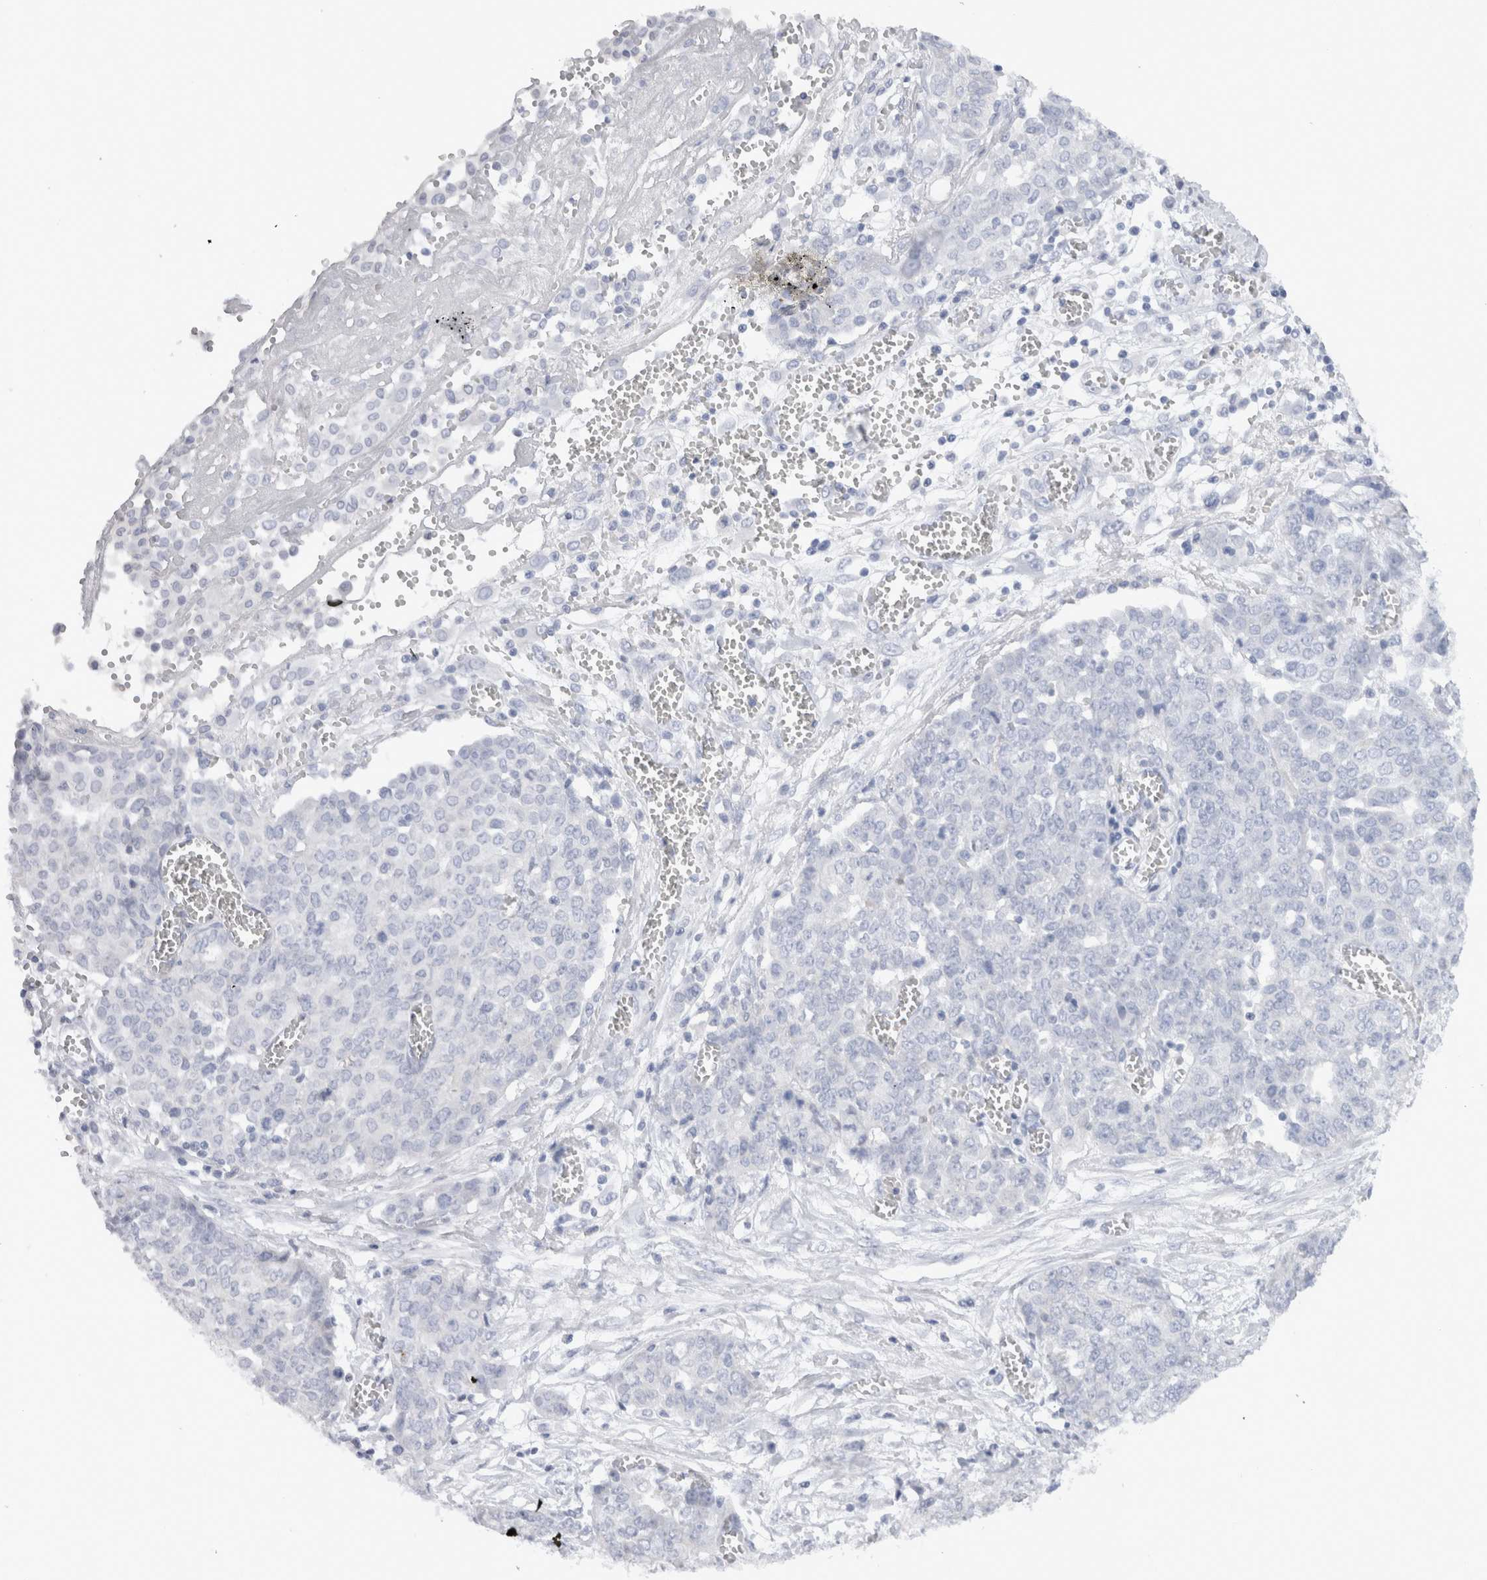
{"staining": {"intensity": "negative", "quantity": "none", "location": "none"}, "tissue": "ovarian cancer", "cell_type": "Tumor cells", "image_type": "cancer", "snomed": [{"axis": "morphology", "description": "Cystadenocarcinoma, serous, NOS"}, {"axis": "topography", "description": "Soft tissue"}, {"axis": "topography", "description": "Ovary"}], "caption": "IHC of serous cystadenocarcinoma (ovarian) displays no staining in tumor cells. (Brightfield microscopy of DAB (3,3'-diaminobenzidine) IHC at high magnification).", "gene": "C9orf50", "patient": {"sex": "female", "age": 57}}